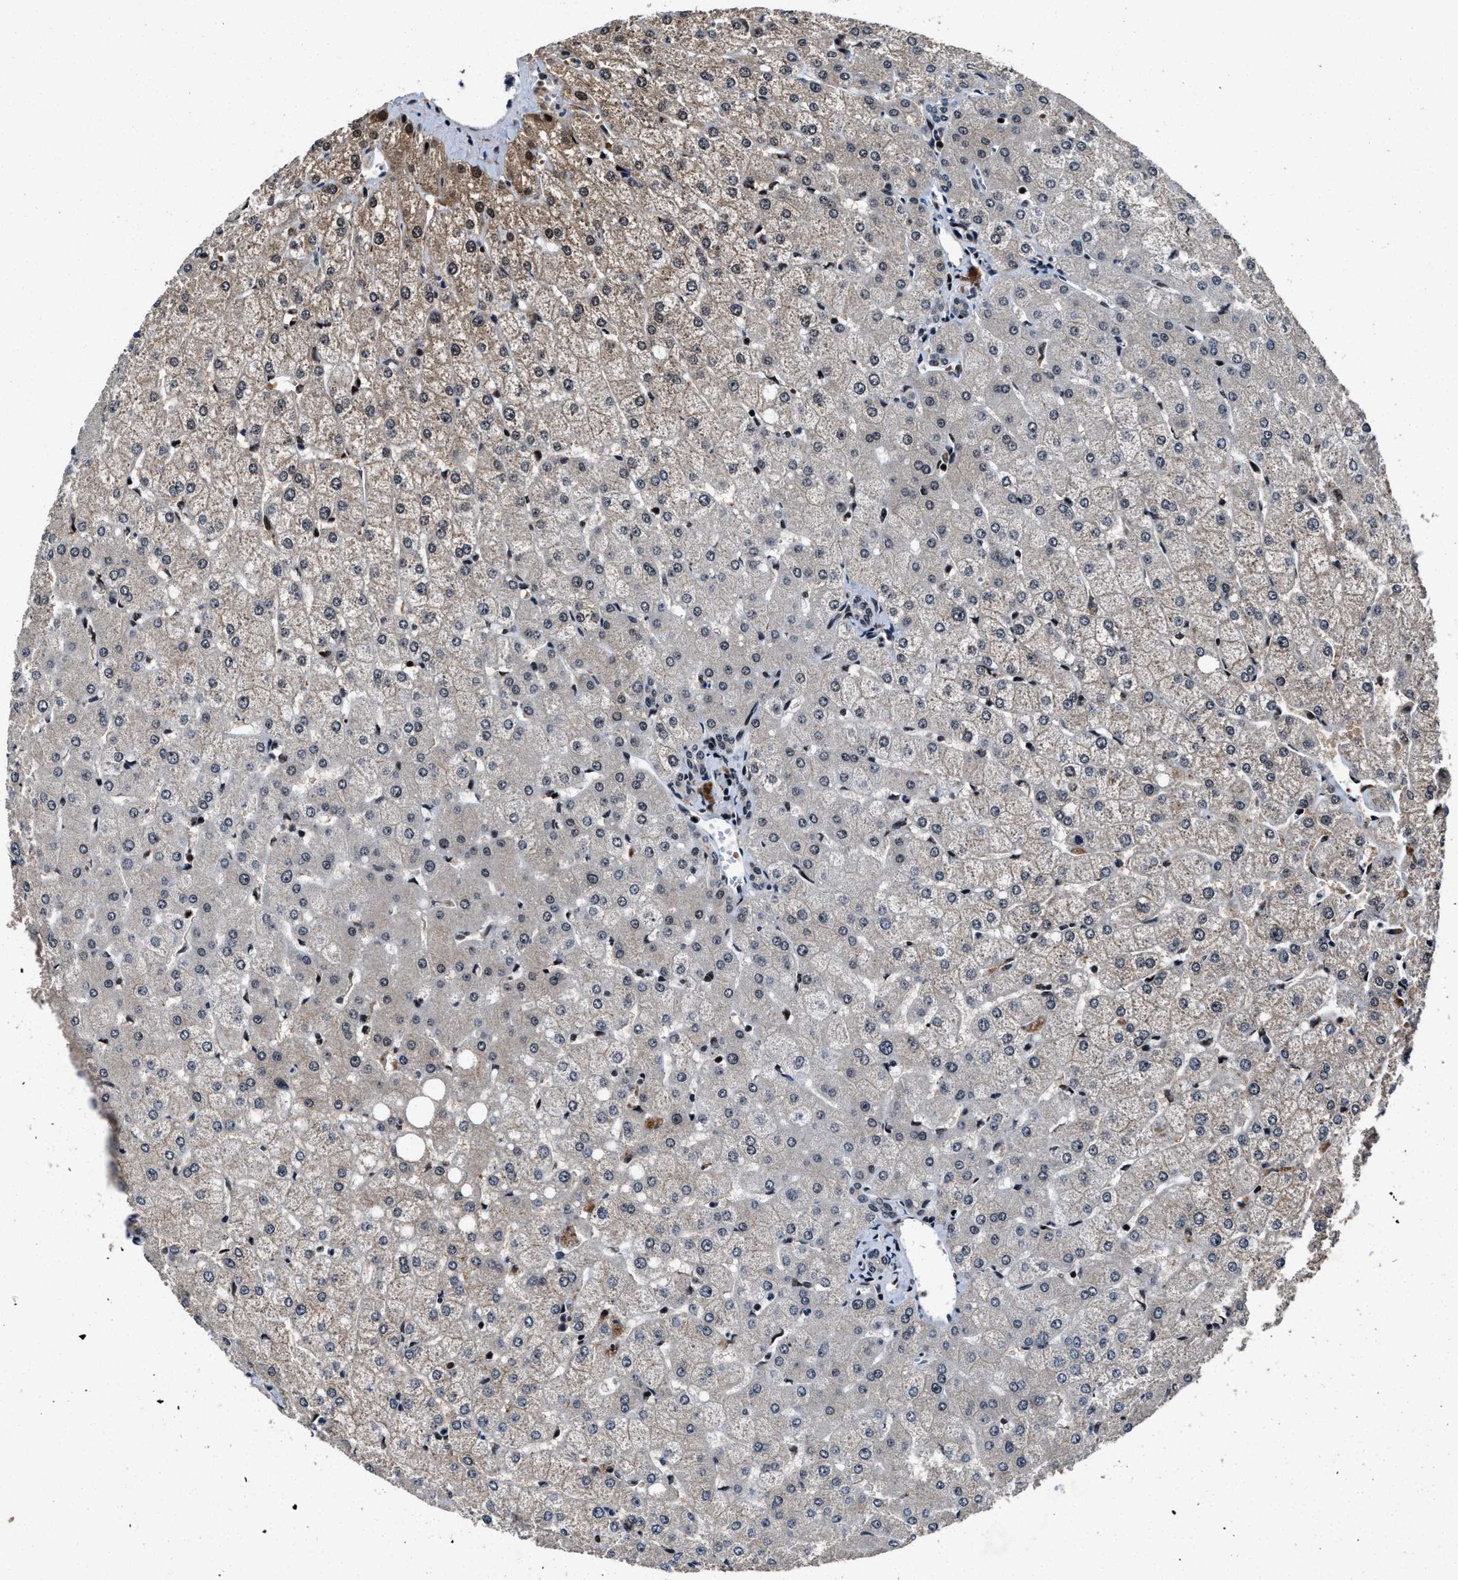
{"staining": {"intensity": "negative", "quantity": "none", "location": "none"}, "tissue": "liver", "cell_type": "Cholangiocytes", "image_type": "normal", "snomed": [{"axis": "morphology", "description": "Normal tissue, NOS"}, {"axis": "topography", "description": "Liver"}], "caption": "An IHC micrograph of unremarkable liver is shown. There is no staining in cholangiocytes of liver. Brightfield microscopy of immunohistochemistry (IHC) stained with DAB (3,3'-diaminobenzidine) (brown) and hematoxylin (blue), captured at high magnification.", "gene": "ZNF233", "patient": {"sex": "female", "age": 54}}